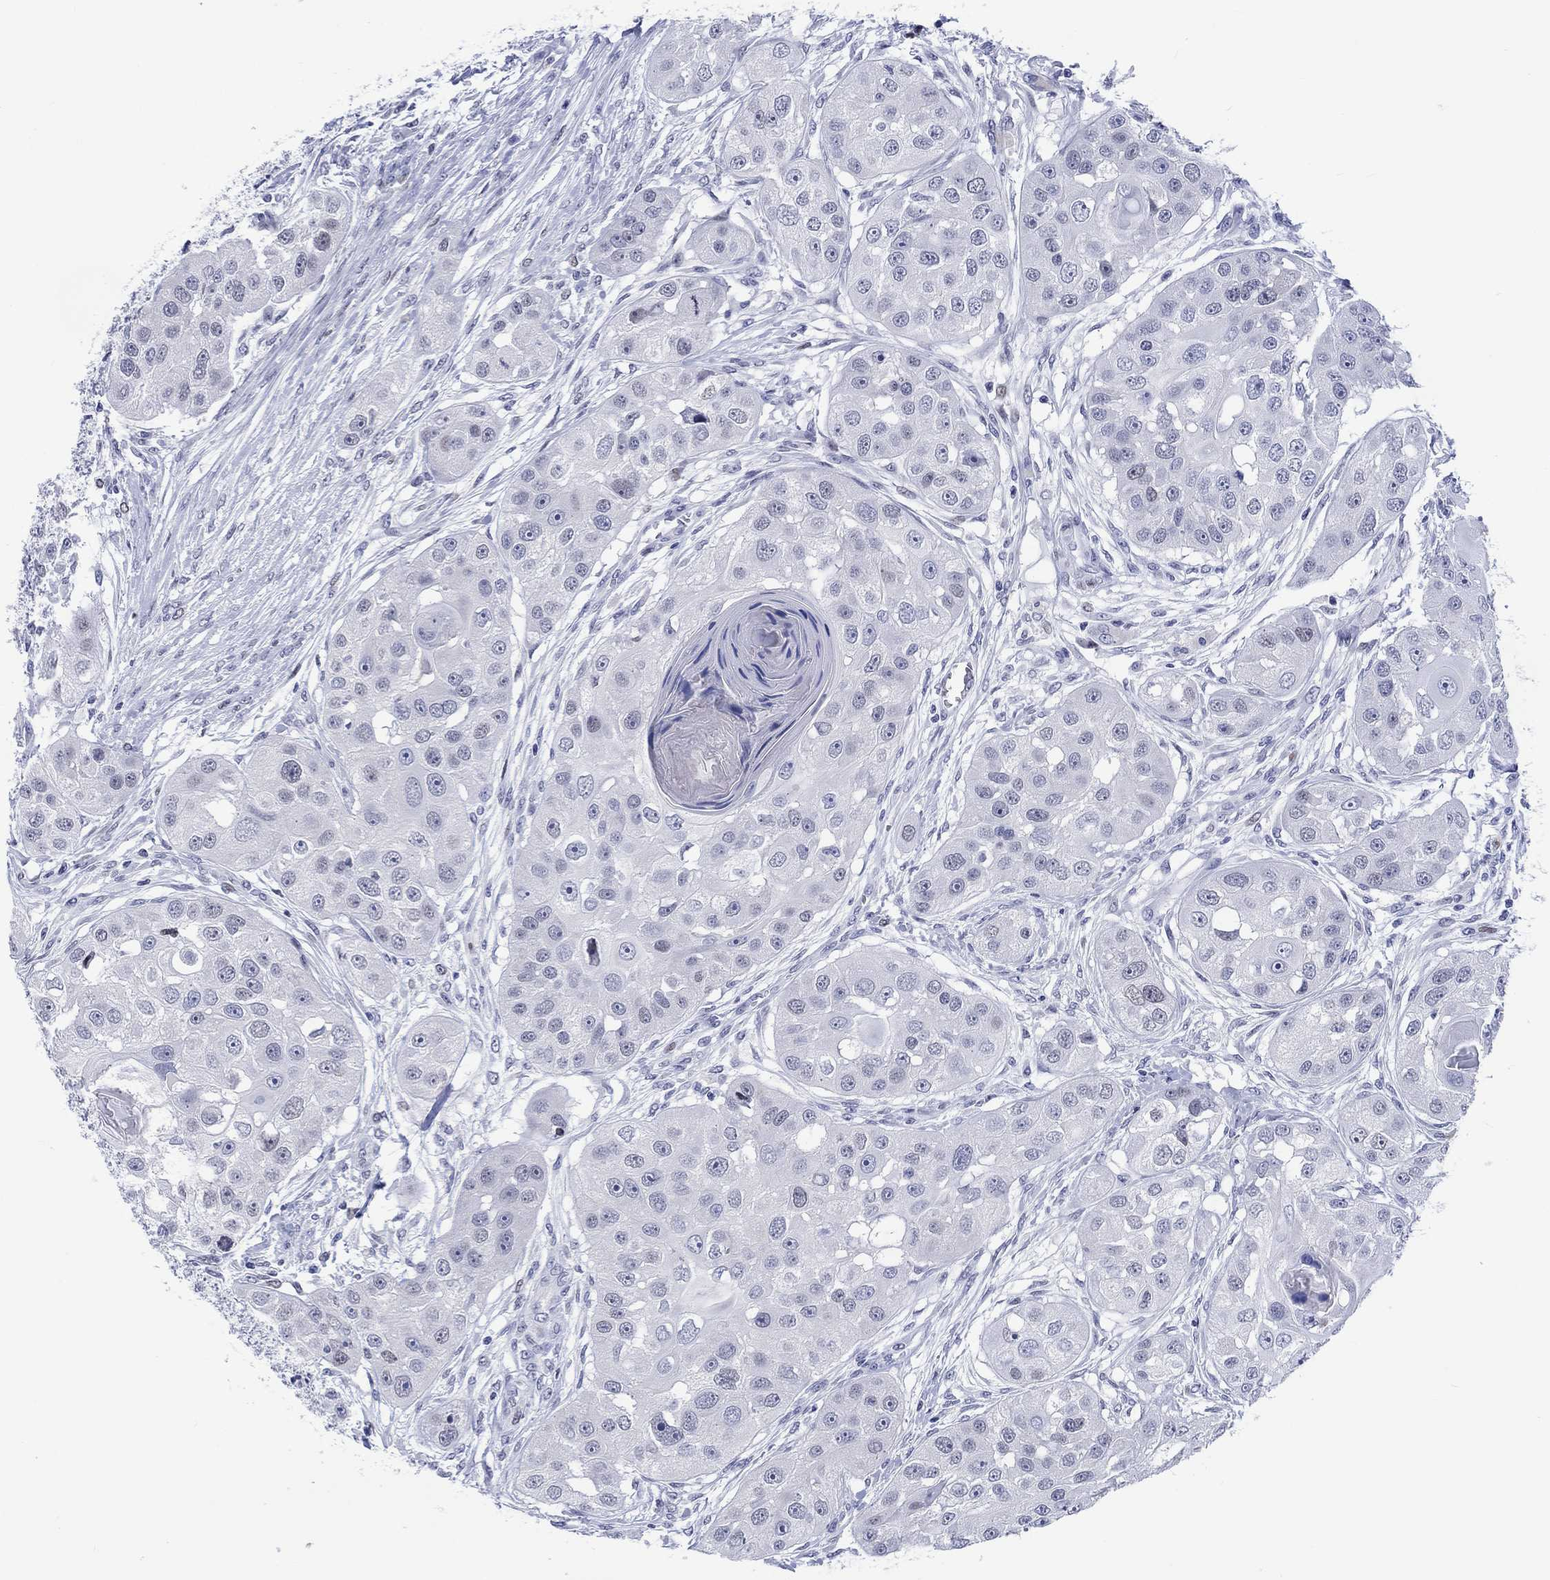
{"staining": {"intensity": "negative", "quantity": "none", "location": "none"}, "tissue": "head and neck cancer", "cell_type": "Tumor cells", "image_type": "cancer", "snomed": [{"axis": "morphology", "description": "Normal tissue, NOS"}, {"axis": "morphology", "description": "Squamous cell carcinoma, NOS"}, {"axis": "topography", "description": "Skeletal muscle"}, {"axis": "topography", "description": "Head-Neck"}], "caption": "Protein analysis of head and neck cancer (squamous cell carcinoma) displays no significant staining in tumor cells.", "gene": "CDCA2", "patient": {"sex": "male", "age": 51}}